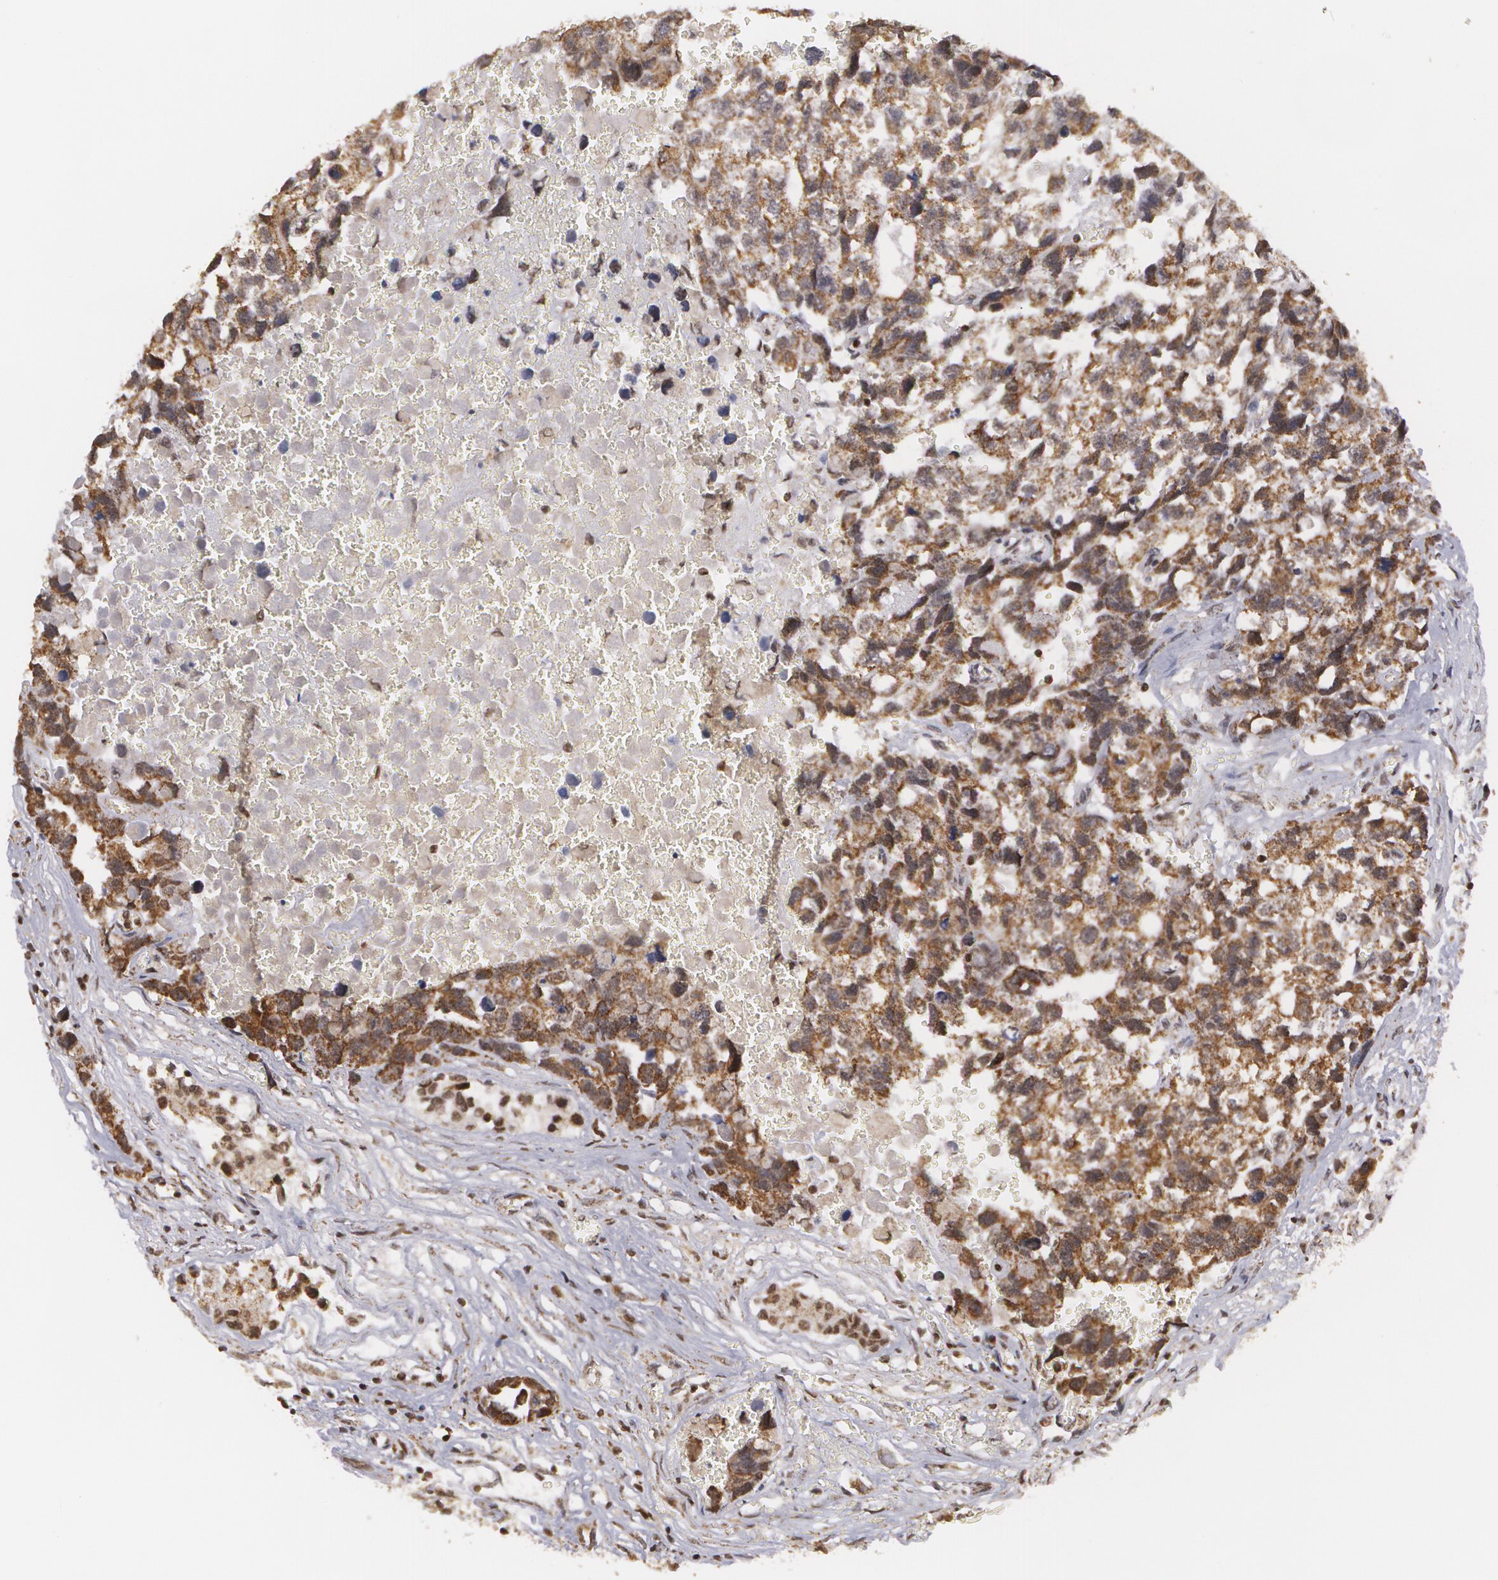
{"staining": {"intensity": "moderate", "quantity": ">75%", "location": "cytoplasmic/membranous"}, "tissue": "testis cancer", "cell_type": "Tumor cells", "image_type": "cancer", "snomed": [{"axis": "morphology", "description": "Carcinoma, Embryonal, NOS"}, {"axis": "topography", "description": "Testis"}], "caption": "IHC (DAB (3,3'-diaminobenzidine)) staining of human testis embryonal carcinoma demonstrates moderate cytoplasmic/membranous protein expression in about >75% of tumor cells.", "gene": "MXD1", "patient": {"sex": "male", "age": 31}}